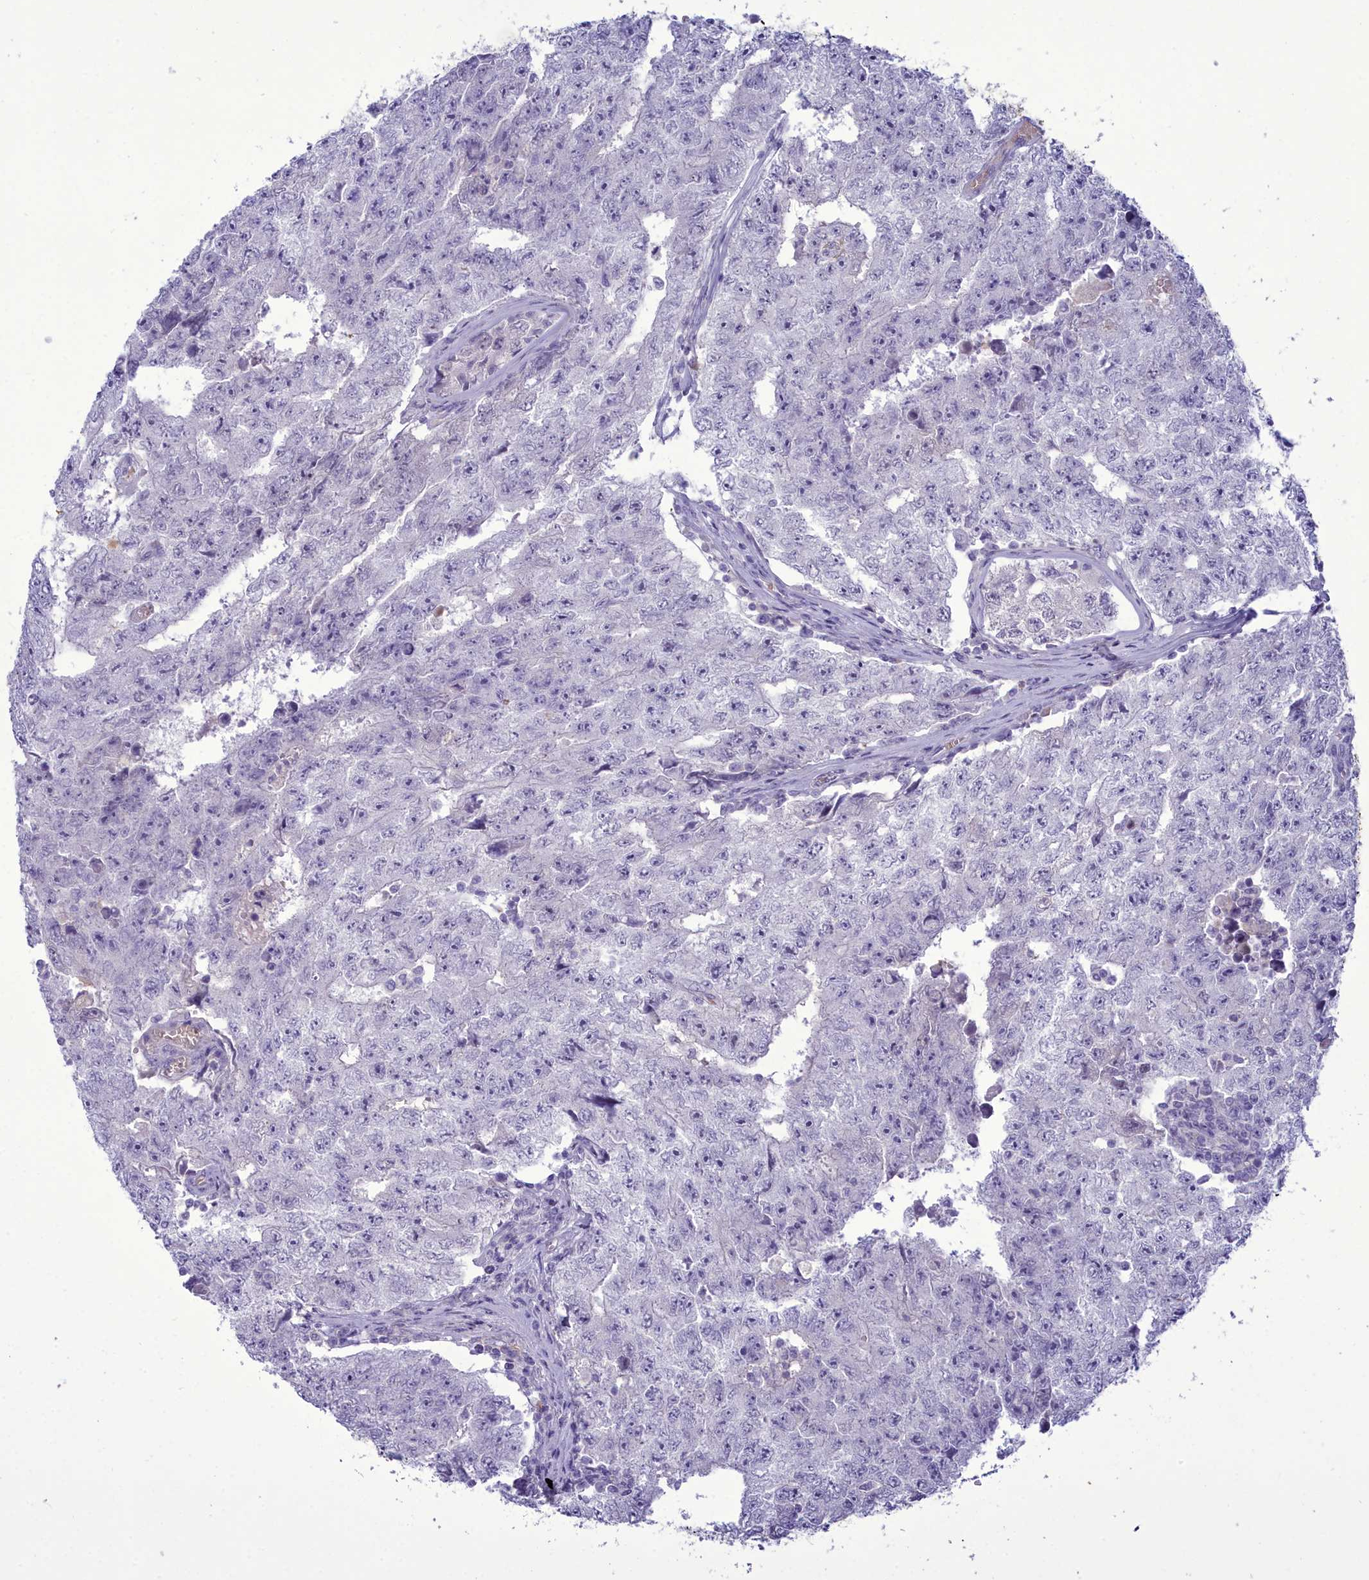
{"staining": {"intensity": "negative", "quantity": "none", "location": "none"}, "tissue": "testis cancer", "cell_type": "Tumor cells", "image_type": "cancer", "snomed": [{"axis": "morphology", "description": "Carcinoma, Embryonal, NOS"}, {"axis": "topography", "description": "Testis"}], "caption": "Testis cancer stained for a protein using IHC exhibits no positivity tumor cells.", "gene": "OSTN", "patient": {"sex": "male", "age": 17}}